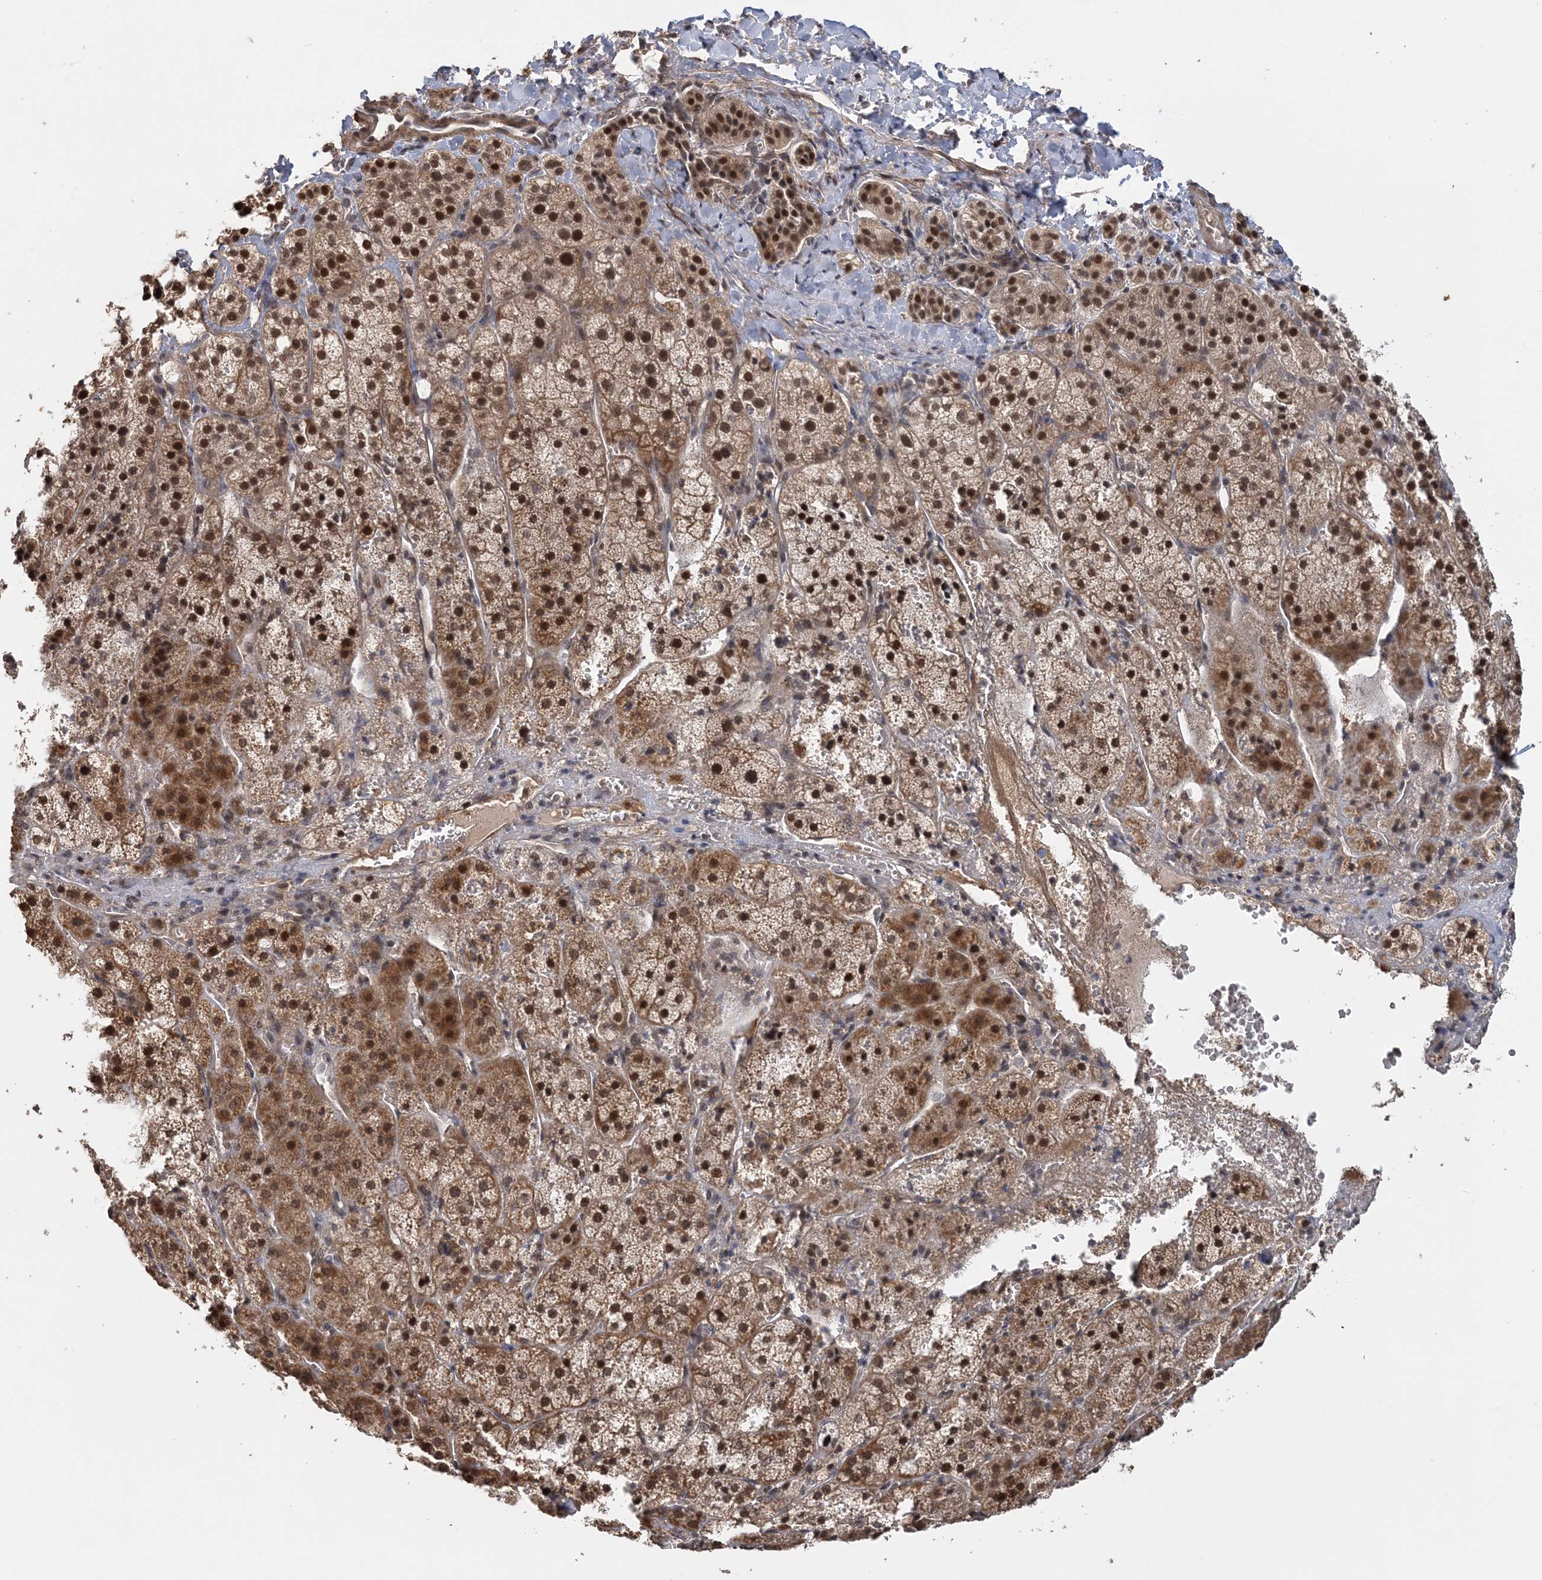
{"staining": {"intensity": "strong", "quantity": ">75%", "location": "cytoplasmic/membranous,nuclear"}, "tissue": "adrenal gland", "cell_type": "Glandular cells", "image_type": "normal", "snomed": [{"axis": "morphology", "description": "Normal tissue, NOS"}, {"axis": "topography", "description": "Adrenal gland"}], "caption": "Protein positivity by IHC demonstrates strong cytoplasmic/membranous,nuclear positivity in about >75% of glandular cells in unremarkable adrenal gland. (IHC, brightfield microscopy, high magnification).", "gene": "TSHZ2", "patient": {"sex": "female", "age": 44}}